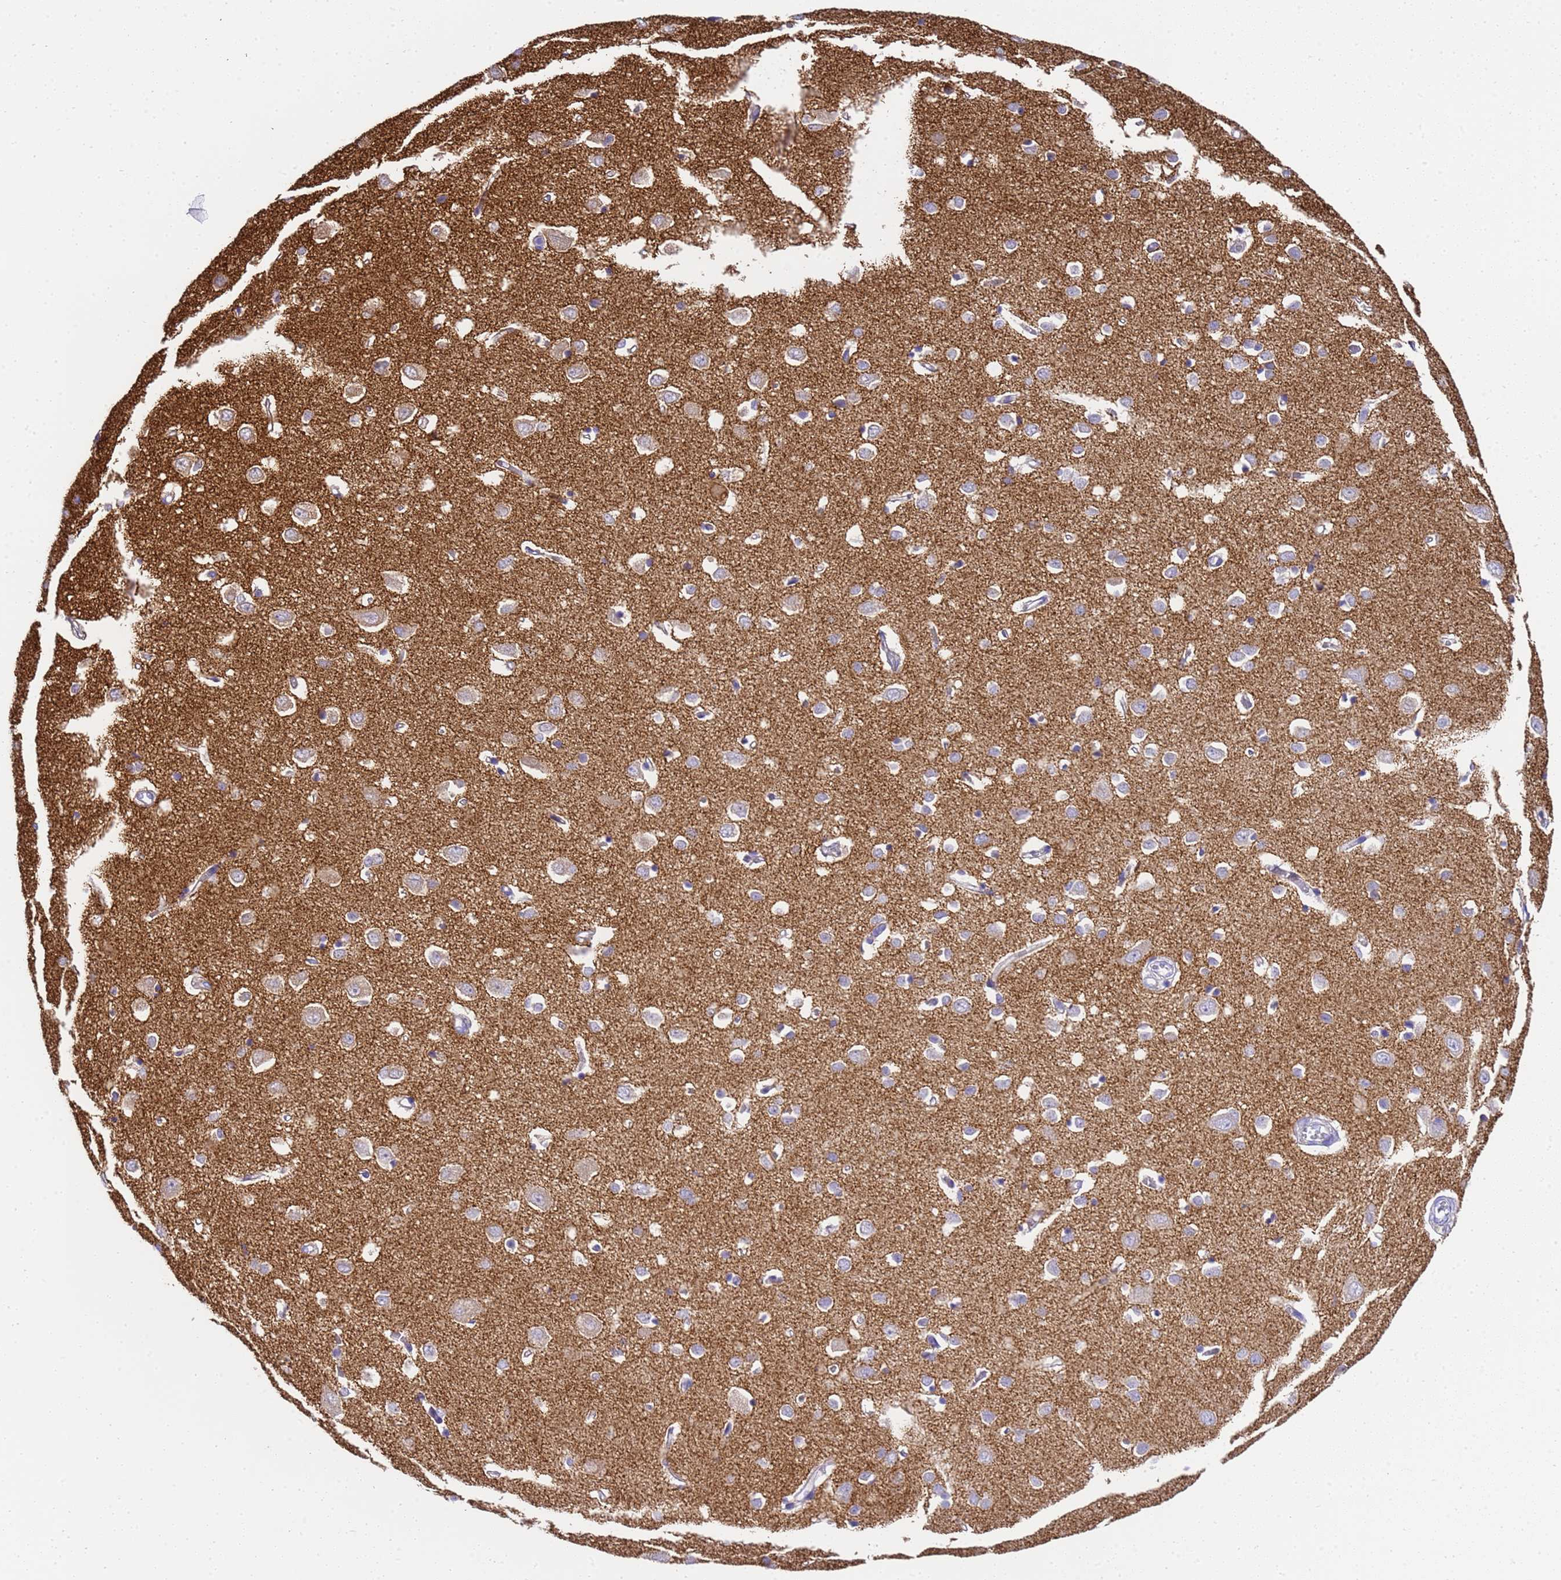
{"staining": {"intensity": "negative", "quantity": "none", "location": "none"}, "tissue": "cerebral cortex", "cell_type": "Endothelial cells", "image_type": "normal", "snomed": [{"axis": "morphology", "description": "Normal tissue, NOS"}, {"axis": "topography", "description": "Cerebral cortex"}], "caption": "High magnification brightfield microscopy of unremarkable cerebral cortex stained with DAB (3,3'-diaminobenzidine) (brown) and counterstained with hematoxylin (blue): endothelial cells show no significant staining.", "gene": "FAM72A", "patient": {"sex": "female", "age": 64}}